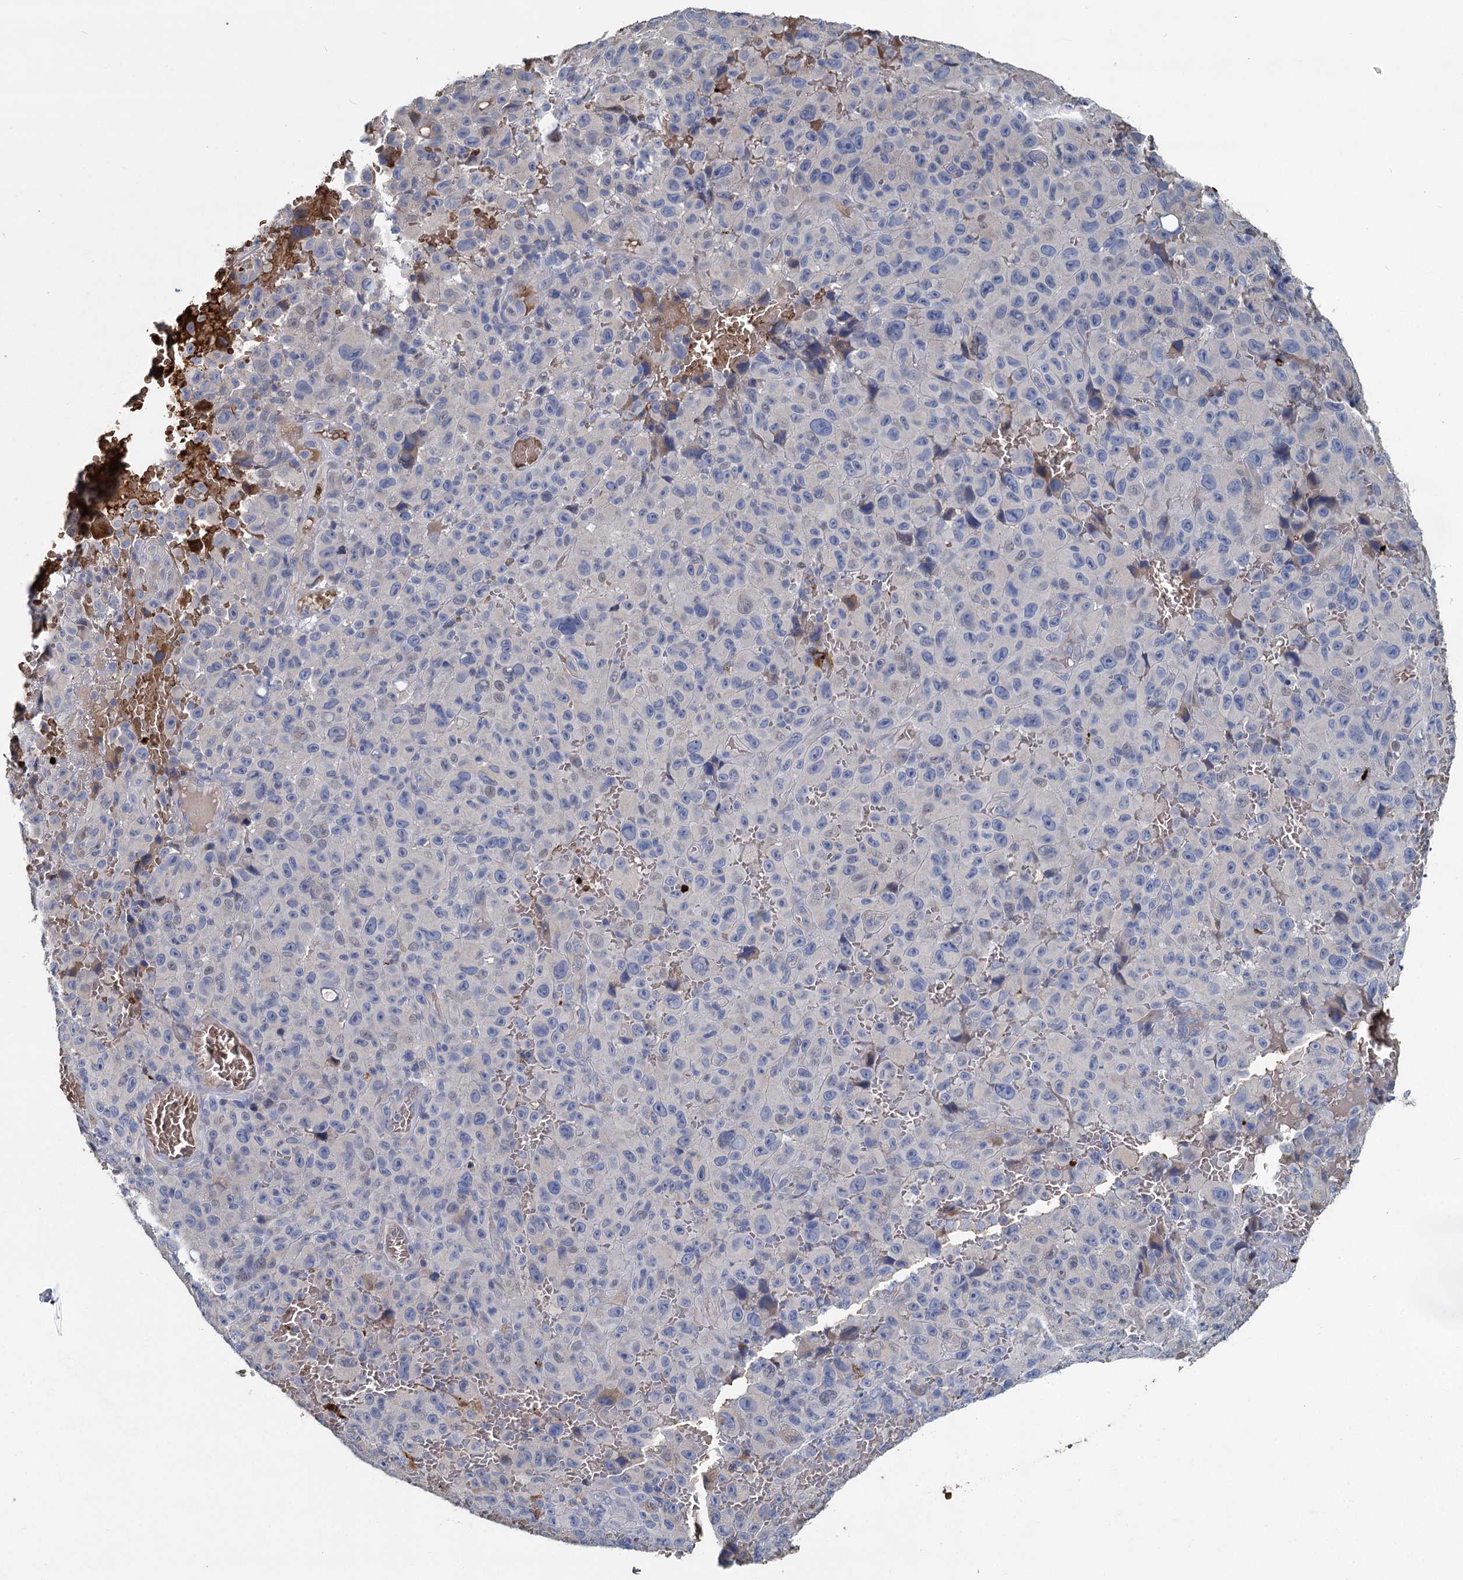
{"staining": {"intensity": "negative", "quantity": "none", "location": "none"}, "tissue": "melanoma", "cell_type": "Tumor cells", "image_type": "cancer", "snomed": [{"axis": "morphology", "description": "Malignant melanoma, NOS"}, {"axis": "topography", "description": "Skin"}], "caption": "This is an immunohistochemistry micrograph of human melanoma. There is no positivity in tumor cells.", "gene": "TCTN2", "patient": {"sex": "female", "age": 82}}